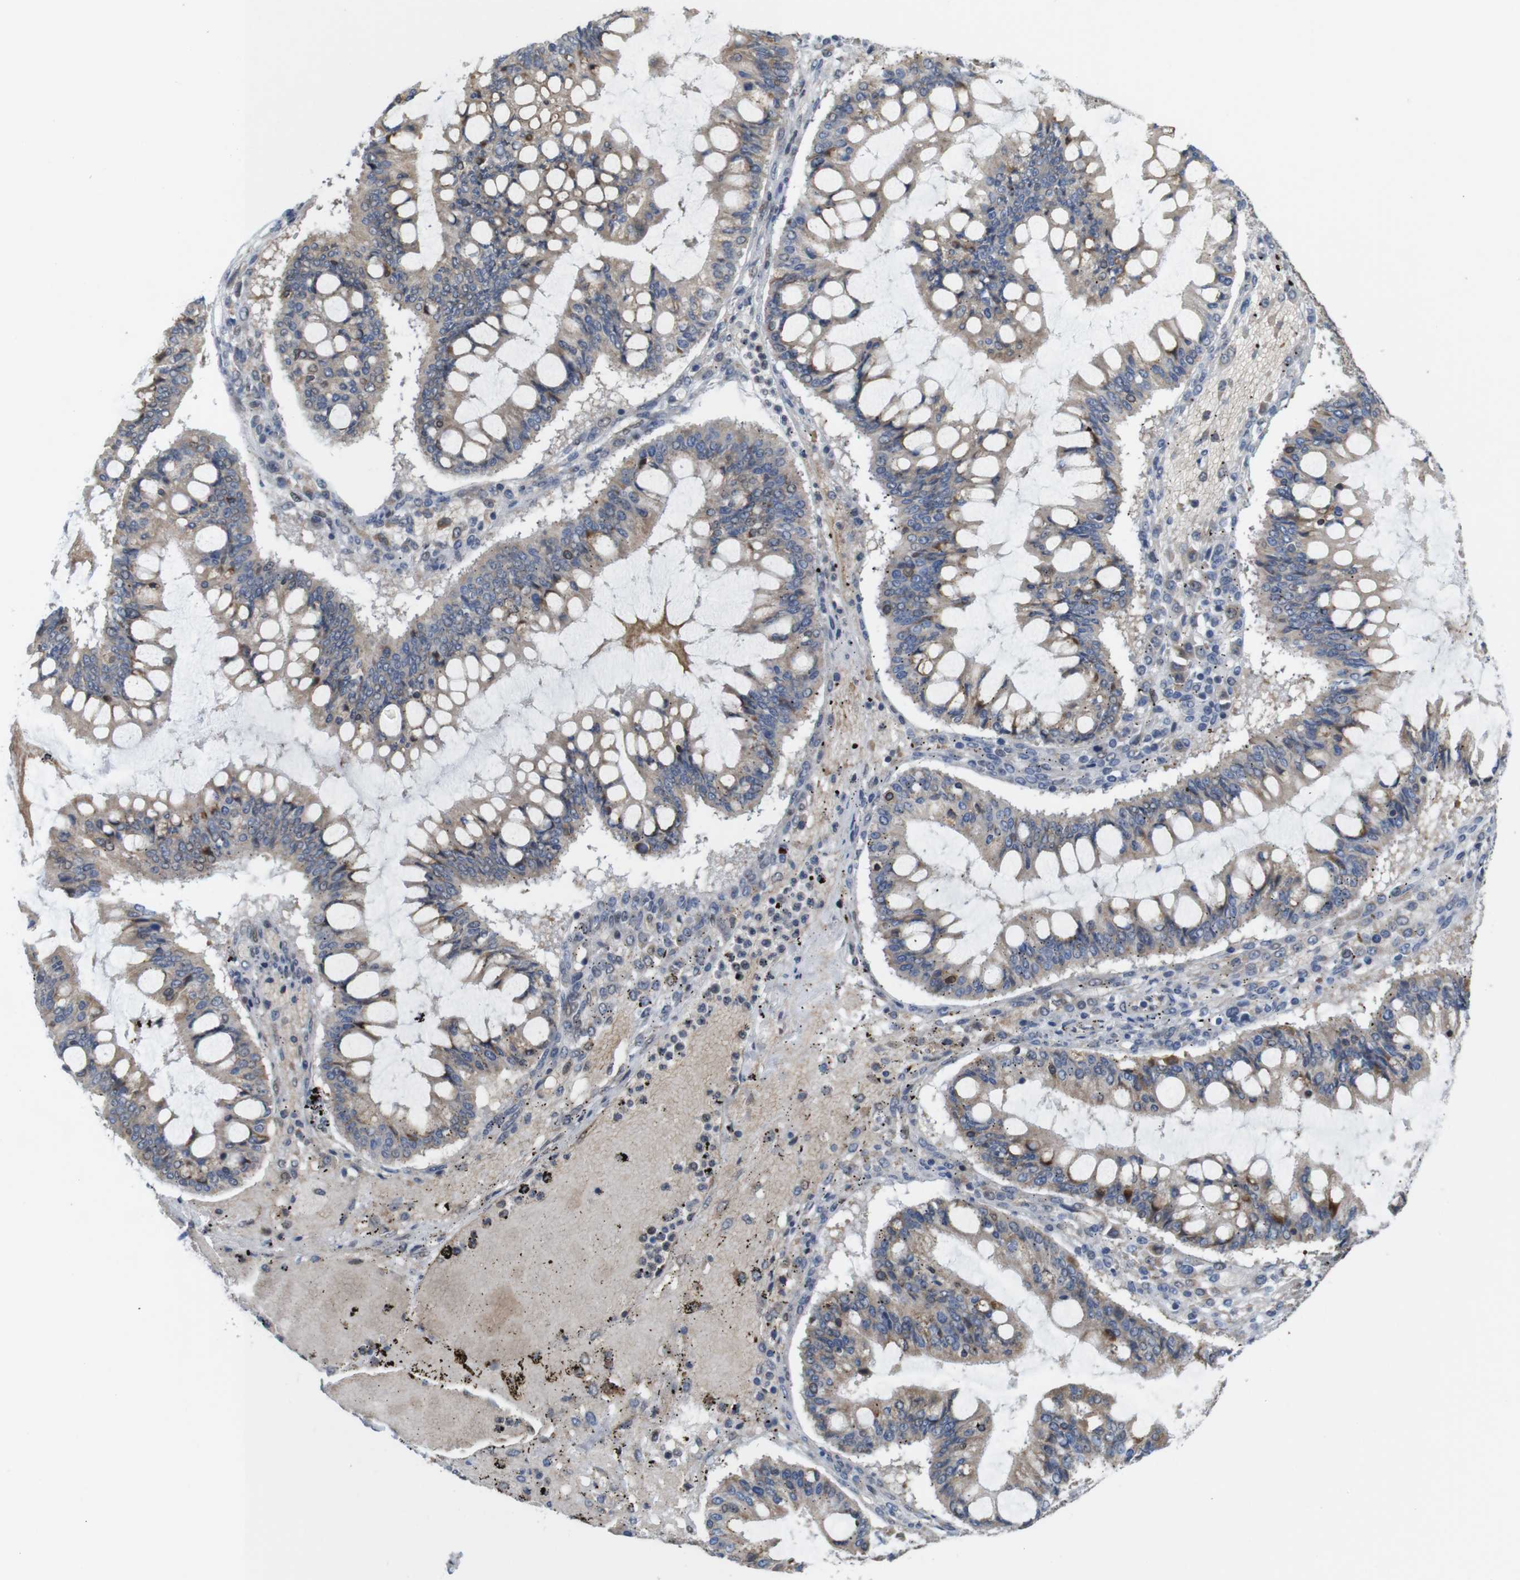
{"staining": {"intensity": "moderate", "quantity": ">75%", "location": "cytoplasmic/membranous,nuclear"}, "tissue": "ovarian cancer", "cell_type": "Tumor cells", "image_type": "cancer", "snomed": [{"axis": "morphology", "description": "Cystadenocarcinoma, mucinous, NOS"}, {"axis": "topography", "description": "Ovary"}], "caption": "Ovarian cancer (mucinous cystadenocarcinoma) tissue reveals moderate cytoplasmic/membranous and nuclear positivity in about >75% of tumor cells", "gene": "PNMA8A", "patient": {"sex": "female", "age": 73}}